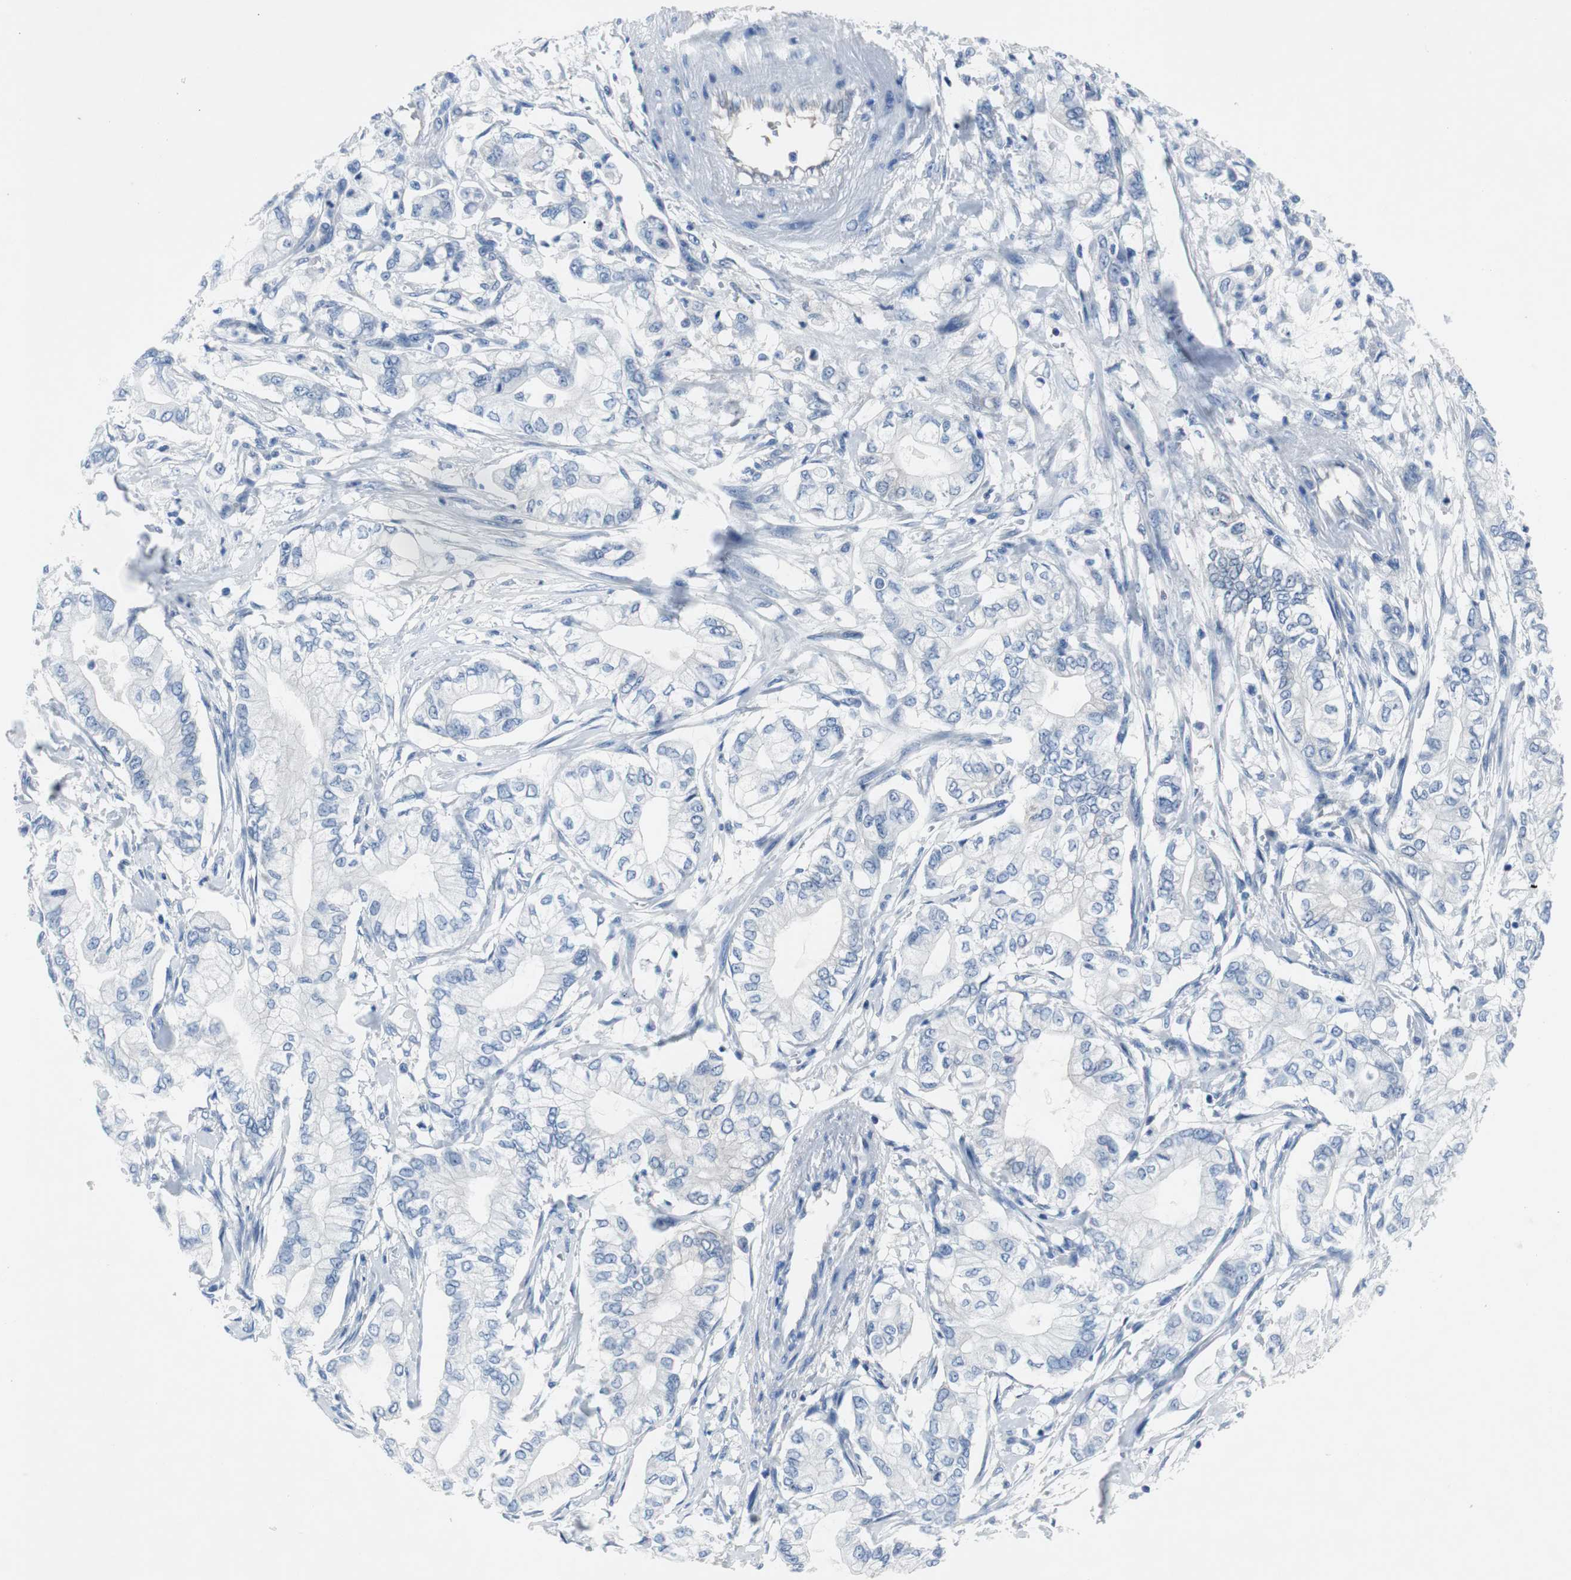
{"staining": {"intensity": "negative", "quantity": "none", "location": "none"}, "tissue": "pancreatic cancer", "cell_type": "Tumor cells", "image_type": "cancer", "snomed": [{"axis": "morphology", "description": "Adenocarcinoma, NOS"}, {"axis": "topography", "description": "Pancreas"}], "caption": "A micrograph of pancreatic cancer stained for a protein shows no brown staining in tumor cells.", "gene": "EEF2K", "patient": {"sex": "male", "age": 70}}